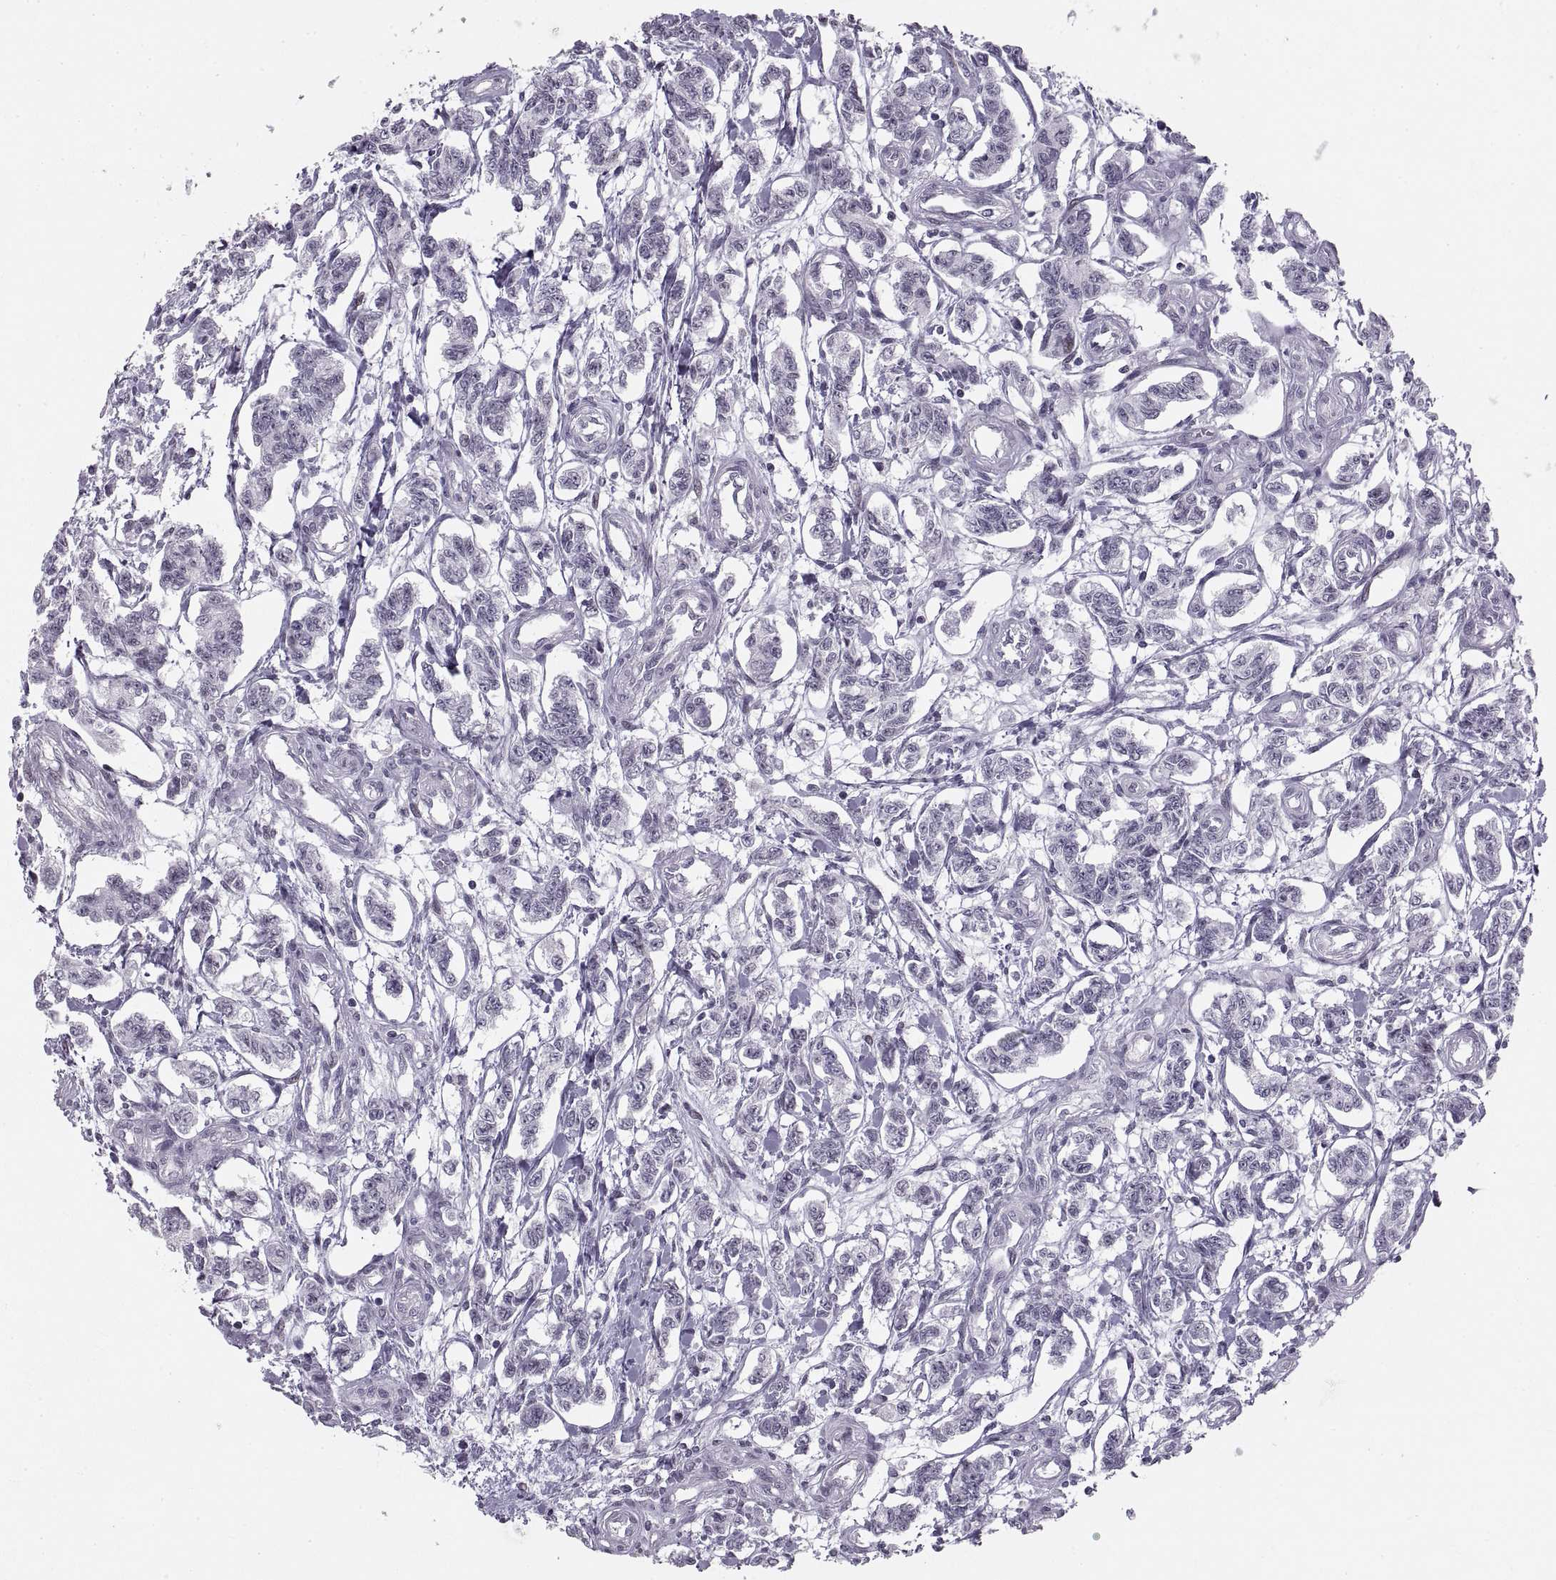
{"staining": {"intensity": "negative", "quantity": "none", "location": "none"}, "tissue": "carcinoid", "cell_type": "Tumor cells", "image_type": "cancer", "snomed": [{"axis": "morphology", "description": "Carcinoid, malignant, NOS"}, {"axis": "topography", "description": "Kidney"}], "caption": "The photomicrograph demonstrates no significant positivity in tumor cells of malignant carcinoid.", "gene": "NANOS3", "patient": {"sex": "female", "age": 41}}